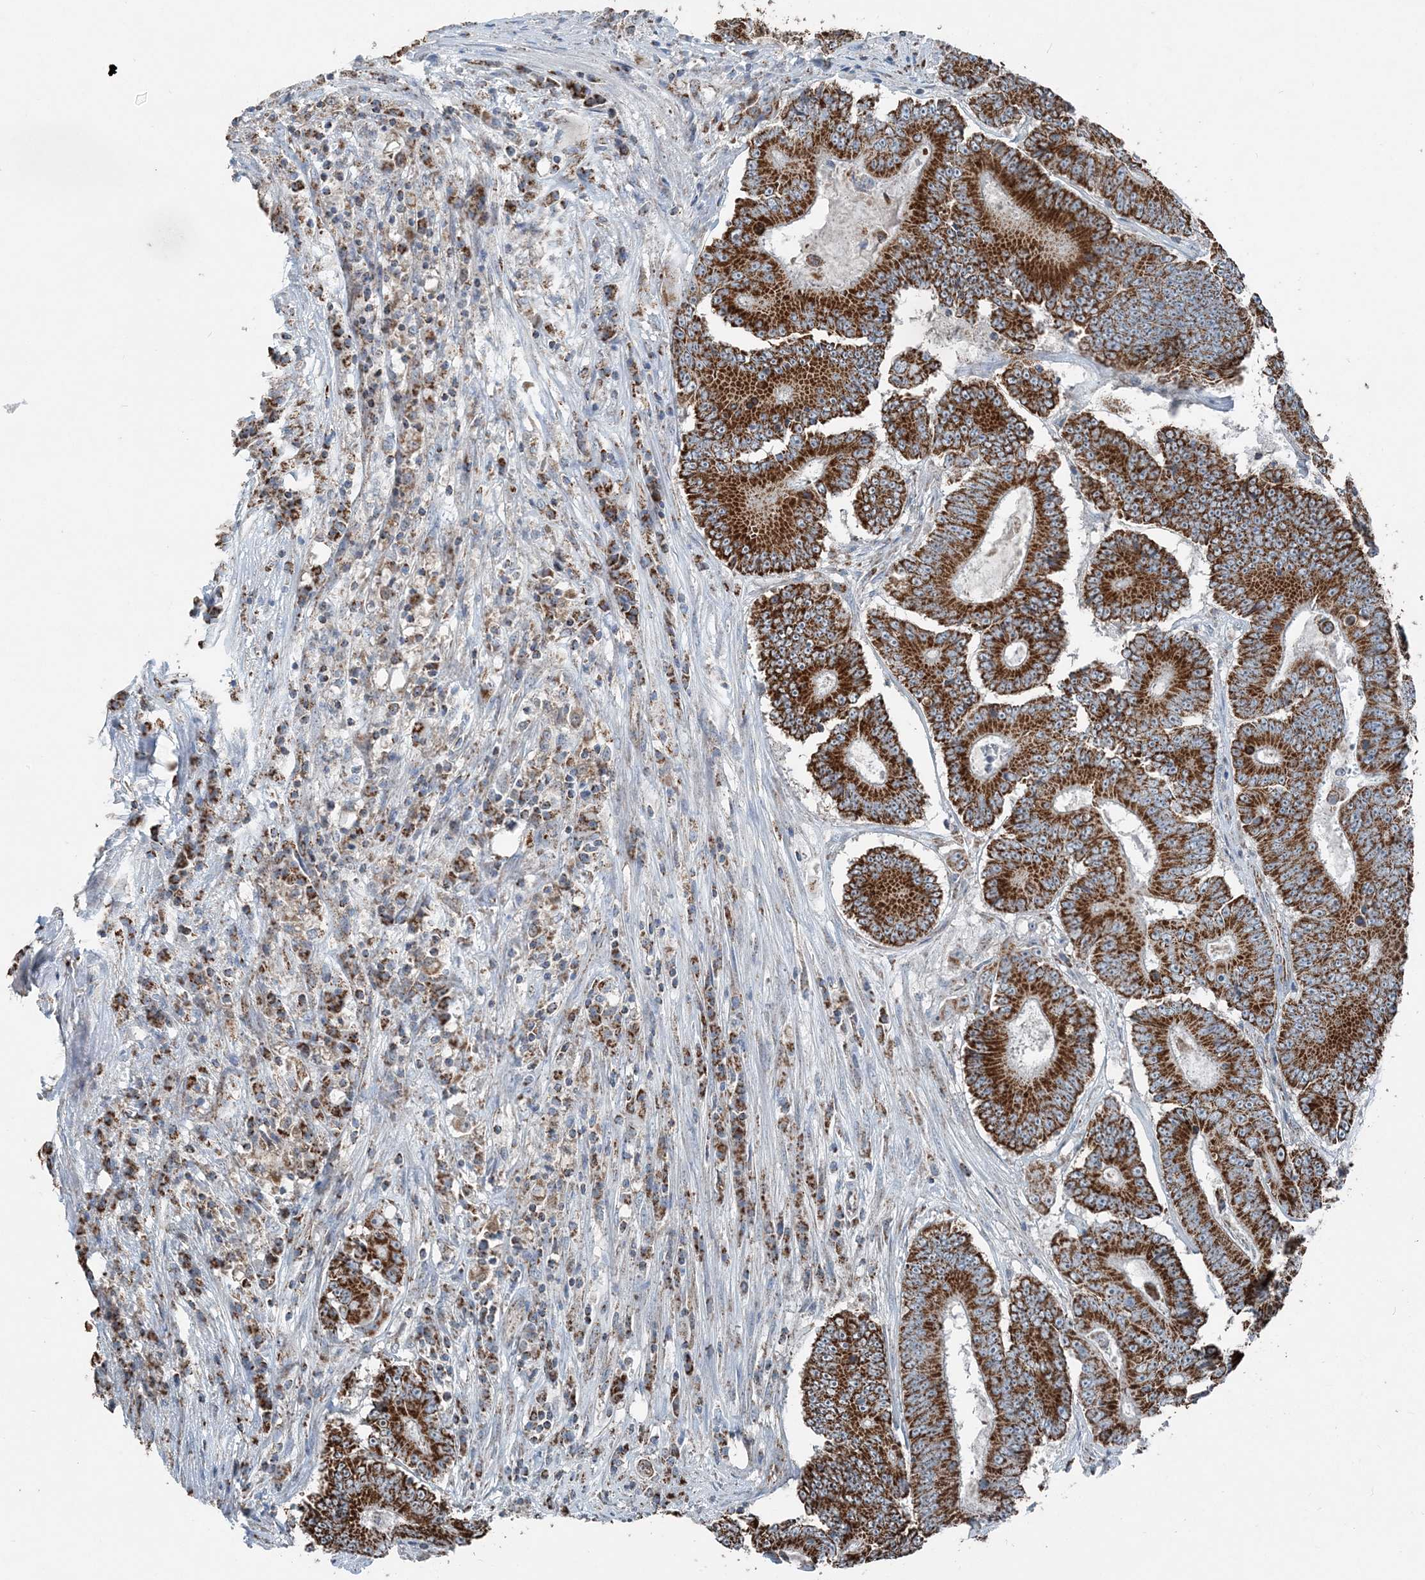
{"staining": {"intensity": "strong", "quantity": ">75%", "location": "cytoplasmic/membranous"}, "tissue": "colorectal cancer", "cell_type": "Tumor cells", "image_type": "cancer", "snomed": [{"axis": "morphology", "description": "Adenocarcinoma, NOS"}, {"axis": "topography", "description": "Colon"}], "caption": "IHC image of colorectal cancer (adenocarcinoma) stained for a protein (brown), which displays high levels of strong cytoplasmic/membranous expression in about >75% of tumor cells.", "gene": "SUCLG1", "patient": {"sex": "male", "age": 83}}